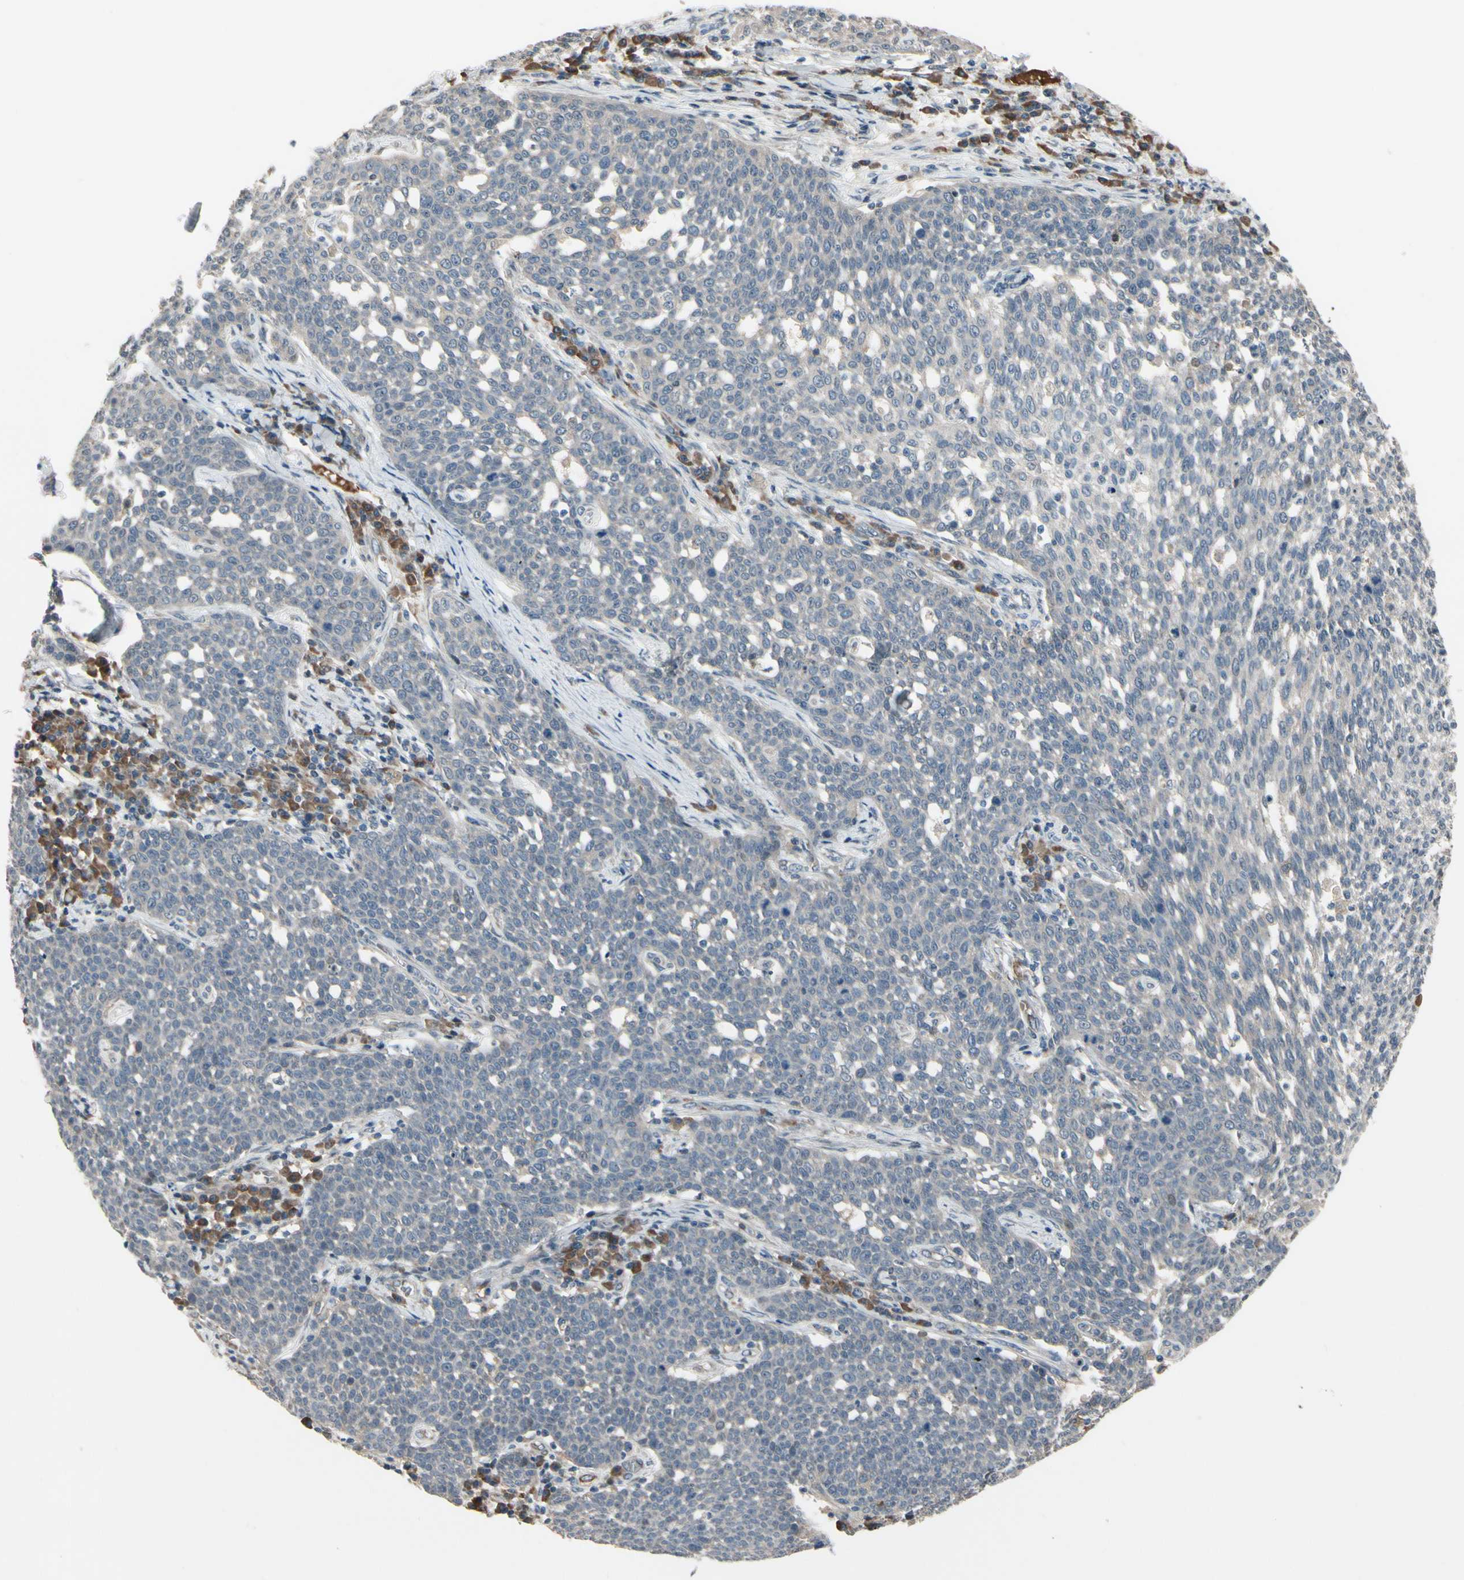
{"staining": {"intensity": "weak", "quantity": "<25%", "location": "cytoplasmic/membranous"}, "tissue": "cervical cancer", "cell_type": "Tumor cells", "image_type": "cancer", "snomed": [{"axis": "morphology", "description": "Squamous cell carcinoma, NOS"}, {"axis": "topography", "description": "Cervix"}], "caption": "Immunohistochemical staining of cervical cancer (squamous cell carcinoma) reveals no significant expression in tumor cells.", "gene": "SNX29", "patient": {"sex": "female", "age": 34}}